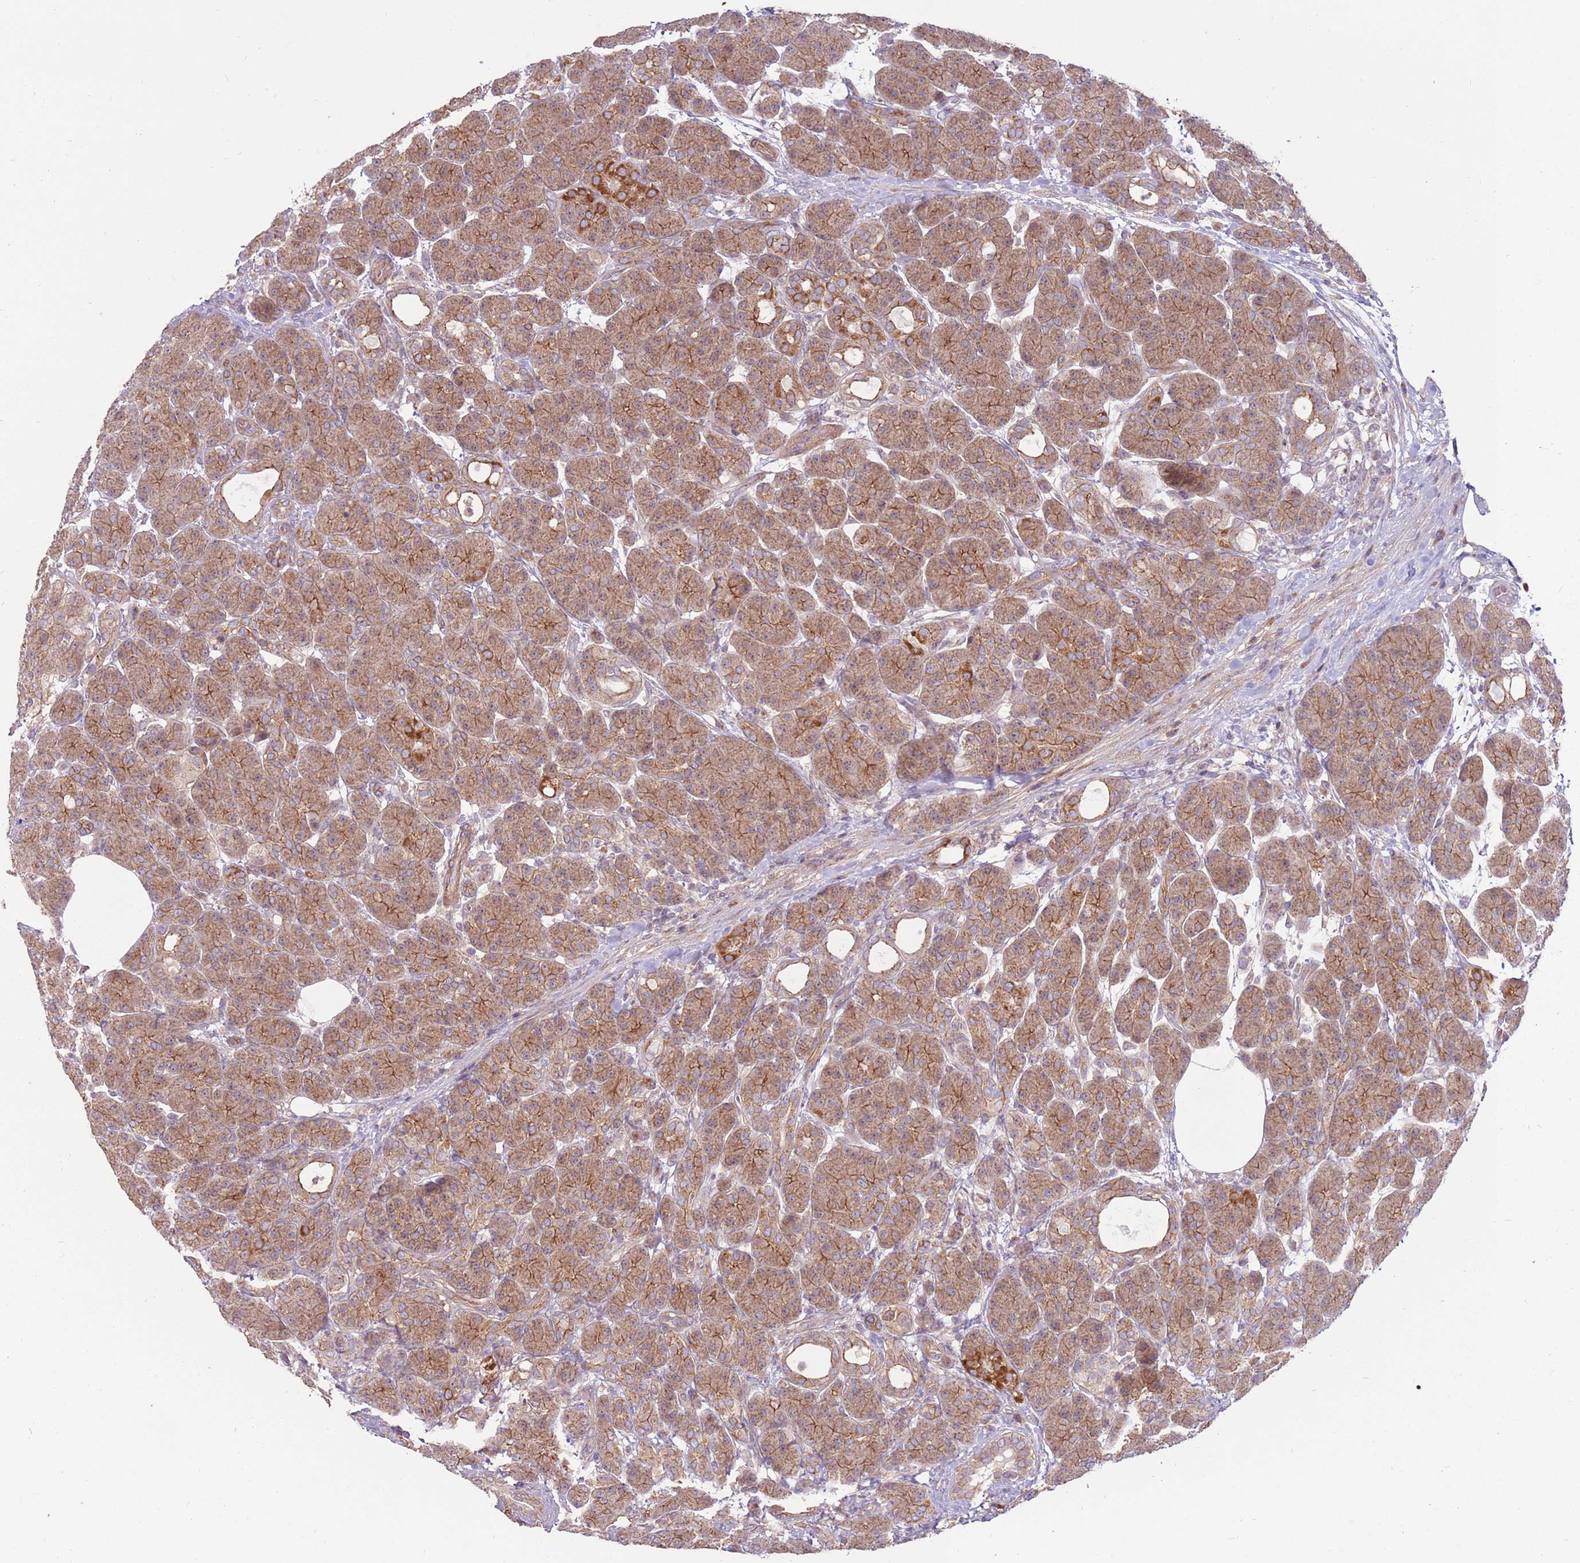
{"staining": {"intensity": "moderate", "quantity": ">75%", "location": "cytoplasmic/membranous"}, "tissue": "pancreas", "cell_type": "Exocrine glandular cells", "image_type": "normal", "snomed": [{"axis": "morphology", "description": "Normal tissue, NOS"}, {"axis": "topography", "description": "Pancreas"}], "caption": "Immunohistochemical staining of unremarkable human pancreas reveals >75% levels of moderate cytoplasmic/membranous protein staining in approximately >75% of exocrine glandular cells.", "gene": "SPATA31D1", "patient": {"sex": "male", "age": 63}}